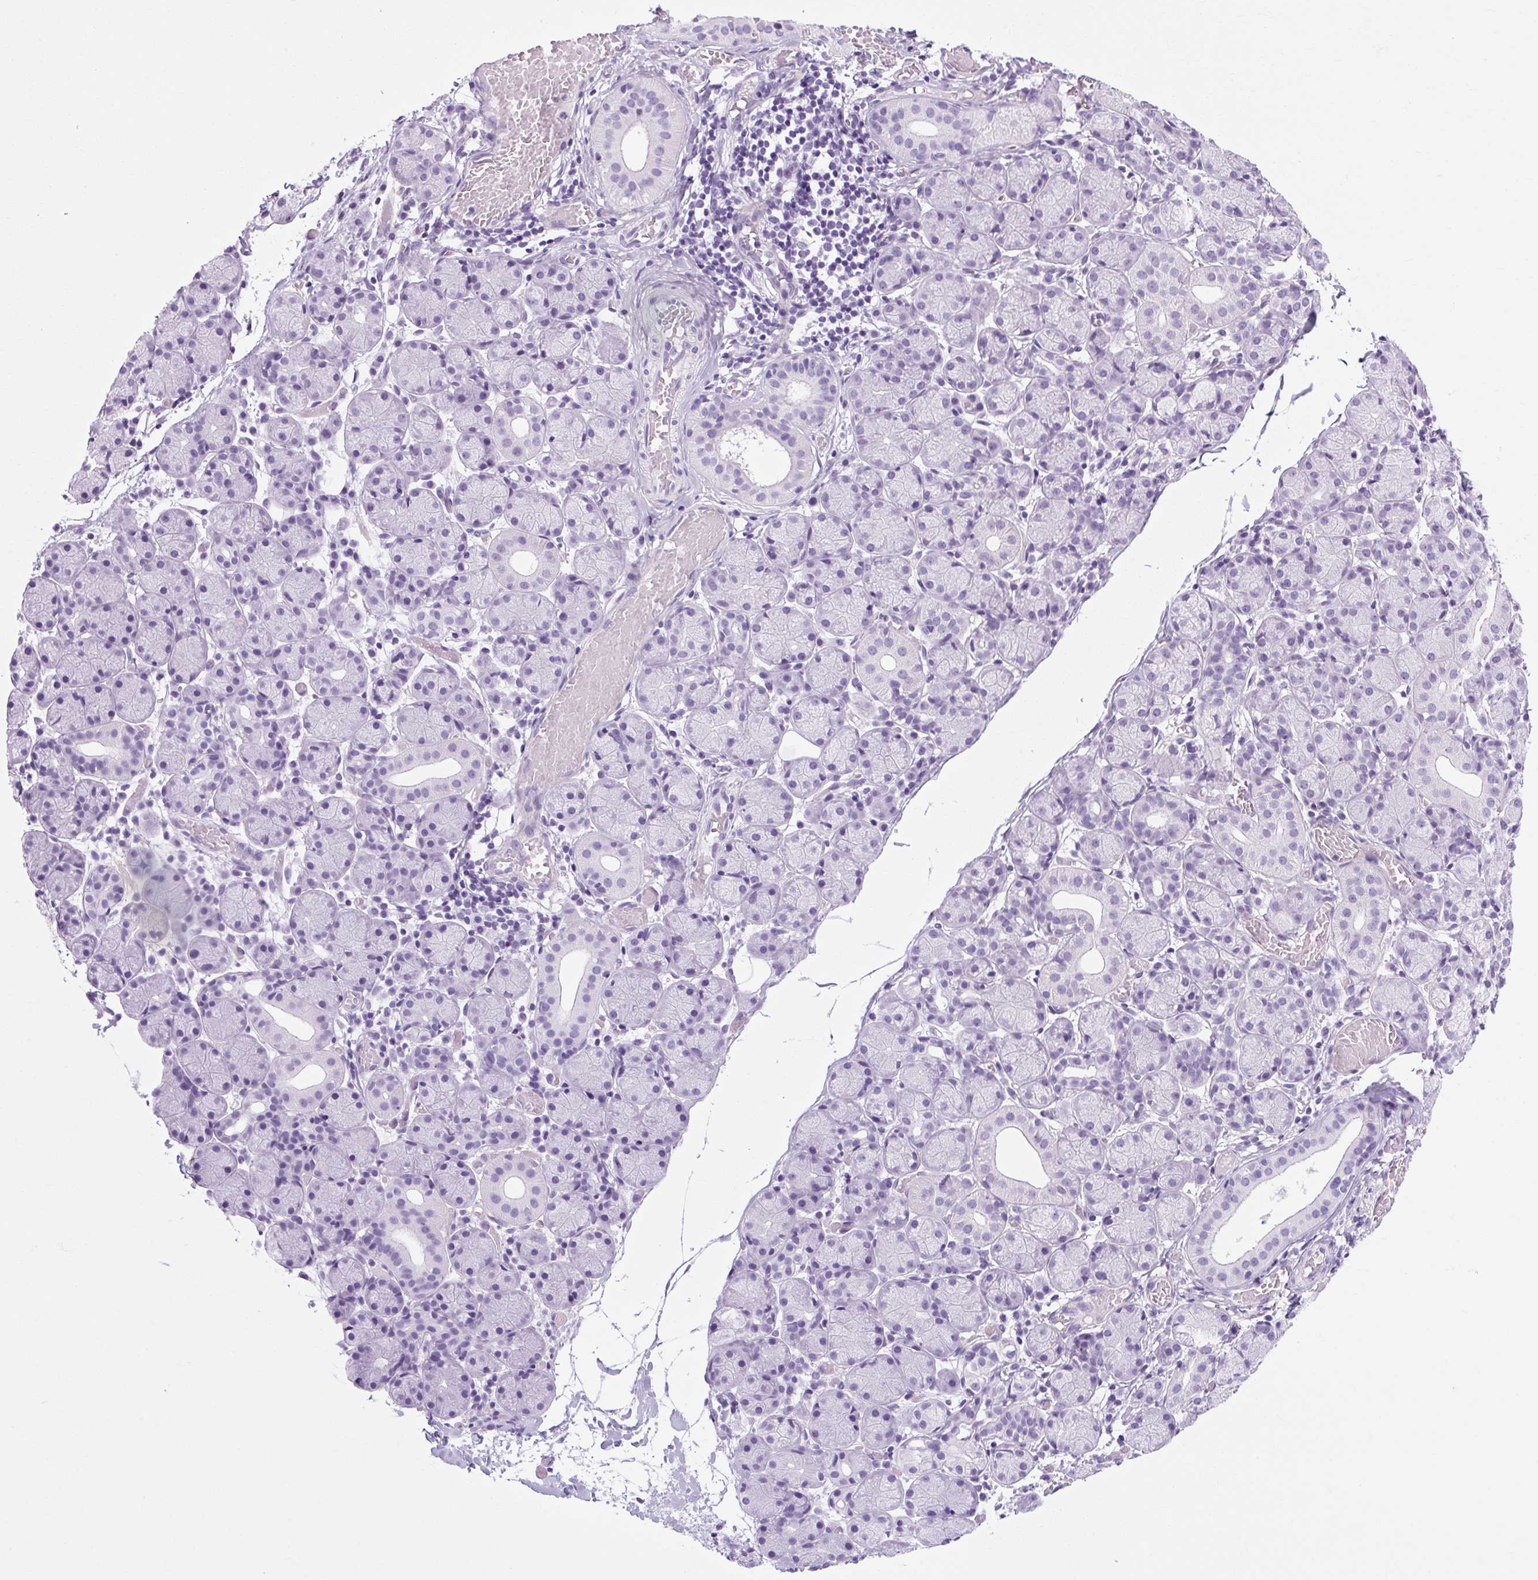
{"staining": {"intensity": "negative", "quantity": "none", "location": "none"}, "tissue": "salivary gland", "cell_type": "Glandular cells", "image_type": "normal", "snomed": [{"axis": "morphology", "description": "Normal tissue, NOS"}, {"axis": "topography", "description": "Salivary gland"}], "caption": "This image is of normal salivary gland stained with immunohistochemistry (IHC) to label a protein in brown with the nuclei are counter-stained blue. There is no expression in glandular cells.", "gene": "OOEP", "patient": {"sex": "female", "age": 24}}